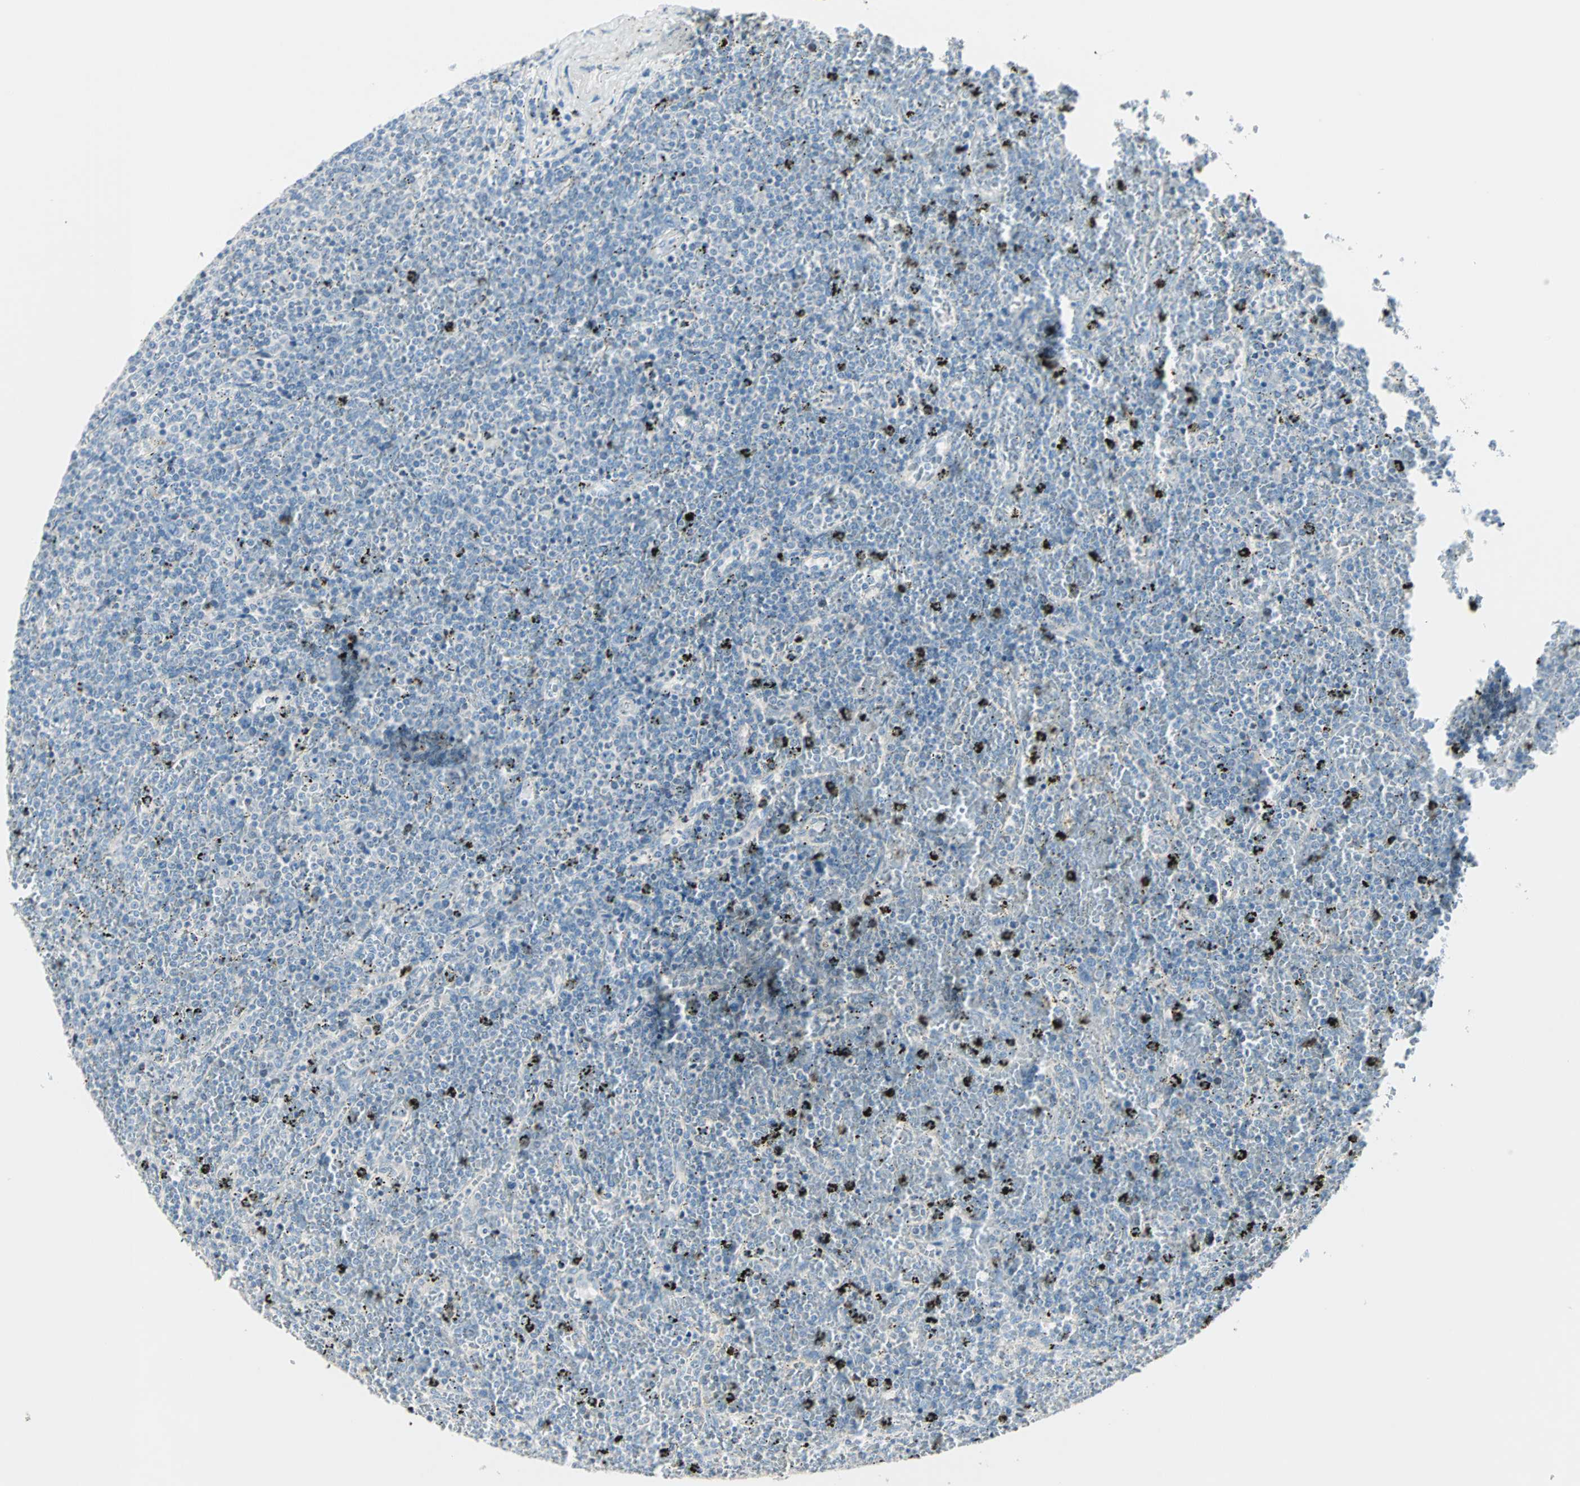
{"staining": {"intensity": "negative", "quantity": "none", "location": "none"}, "tissue": "lymphoma", "cell_type": "Tumor cells", "image_type": "cancer", "snomed": [{"axis": "morphology", "description": "Malignant lymphoma, non-Hodgkin's type, Low grade"}, {"axis": "topography", "description": "Spleen"}], "caption": "There is no significant positivity in tumor cells of malignant lymphoma, non-Hodgkin's type (low-grade). (DAB immunohistochemistry with hematoxylin counter stain).", "gene": "NEFH", "patient": {"sex": "female", "age": 77}}